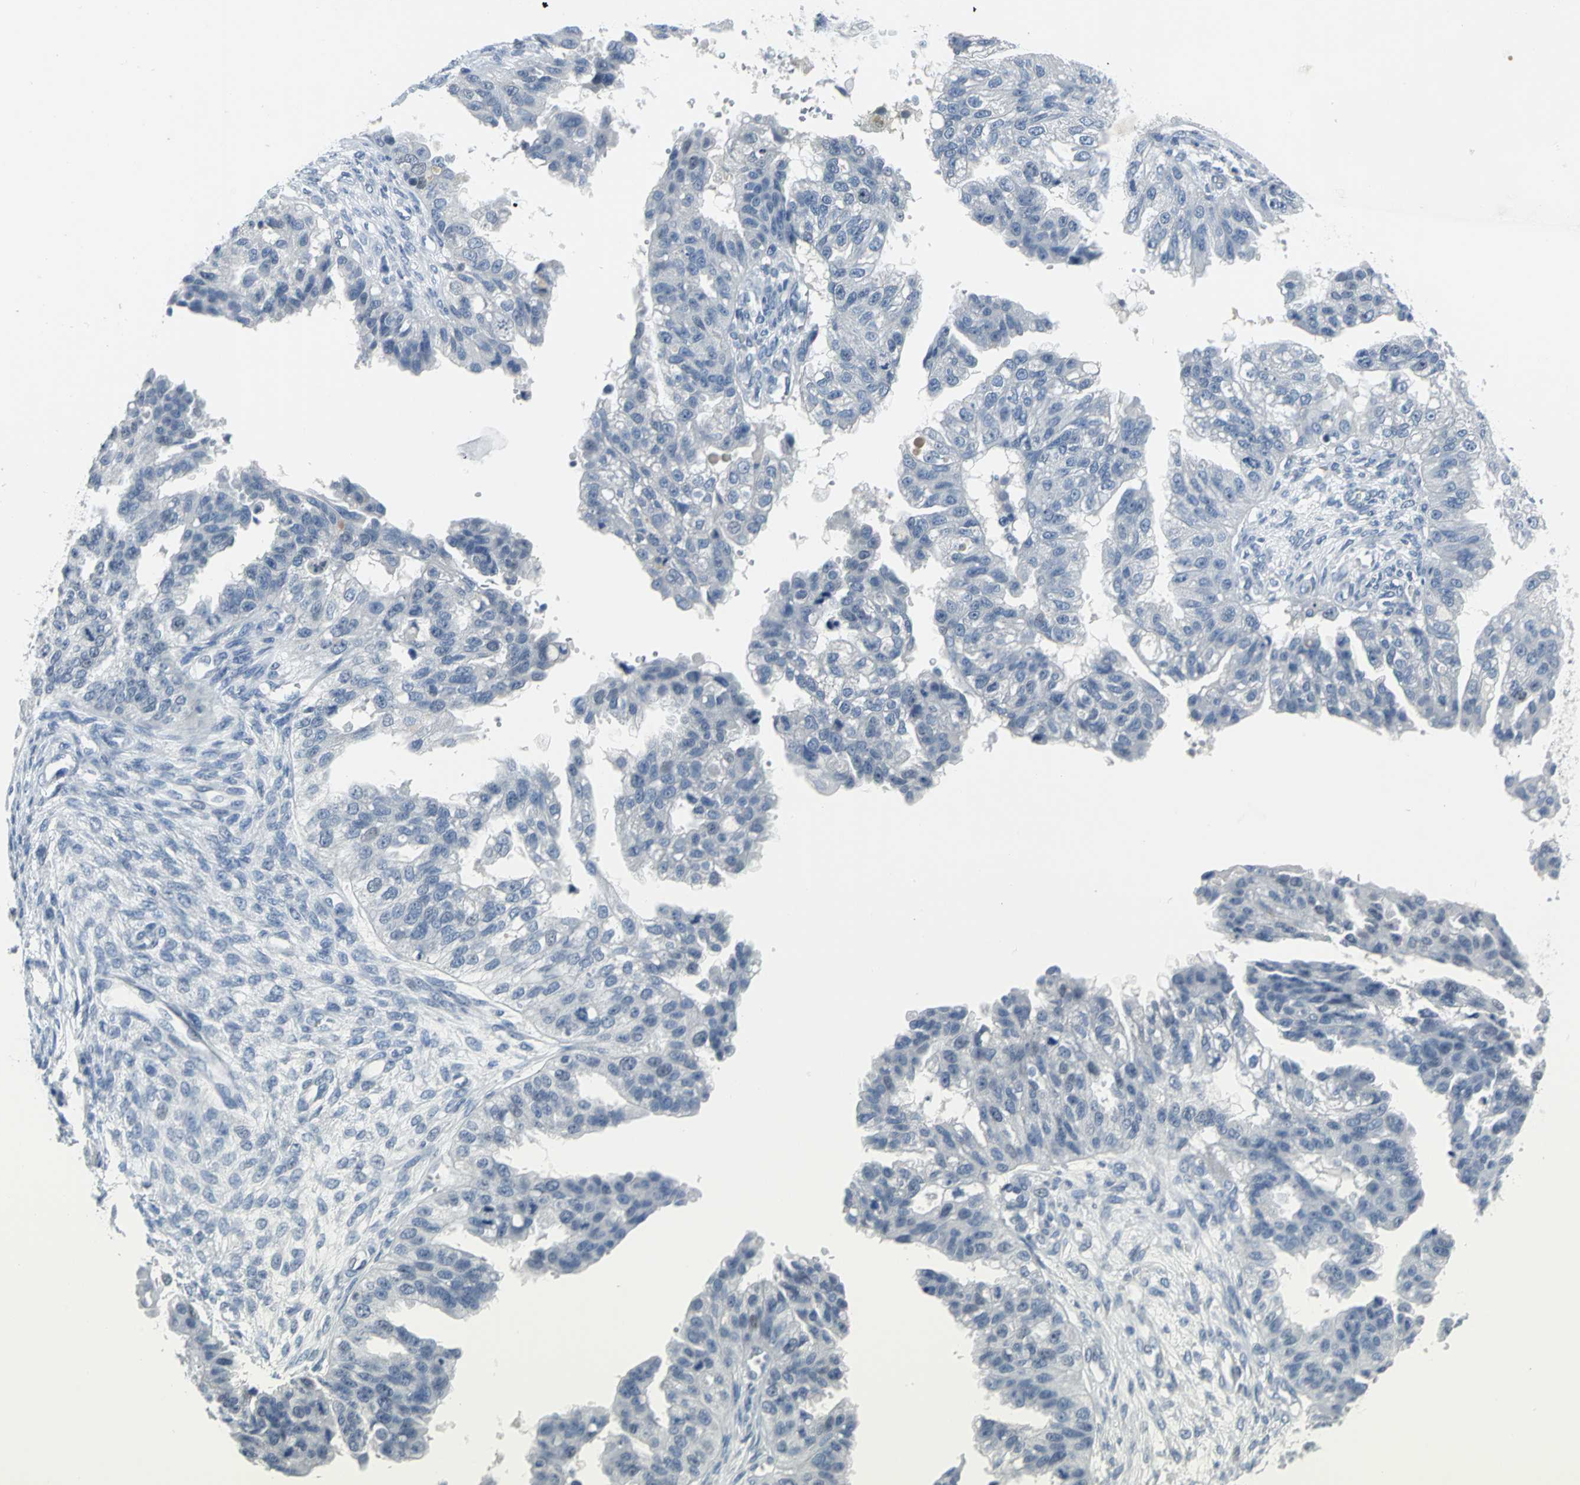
{"staining": {"intensity": "weak", "quantity": "<25%", "location": "nuclear"}, "tissue": "ovarian cancer", "cell_type": "Tumor cells", "image_type": "cancer", "snomed": [{"axis": "morphology", "description": "Cystadenocarcinoma, serous, NOS"}, {"axis": "topography", "description": "Ovary"}], "caption": "This is an immunohistochemistry image of human serous cystadenocarcinoma (ovarian). There is no positivity in tumor cells.", "gene": "MCM3", "patient": {"sex": "female", "age": 58}}